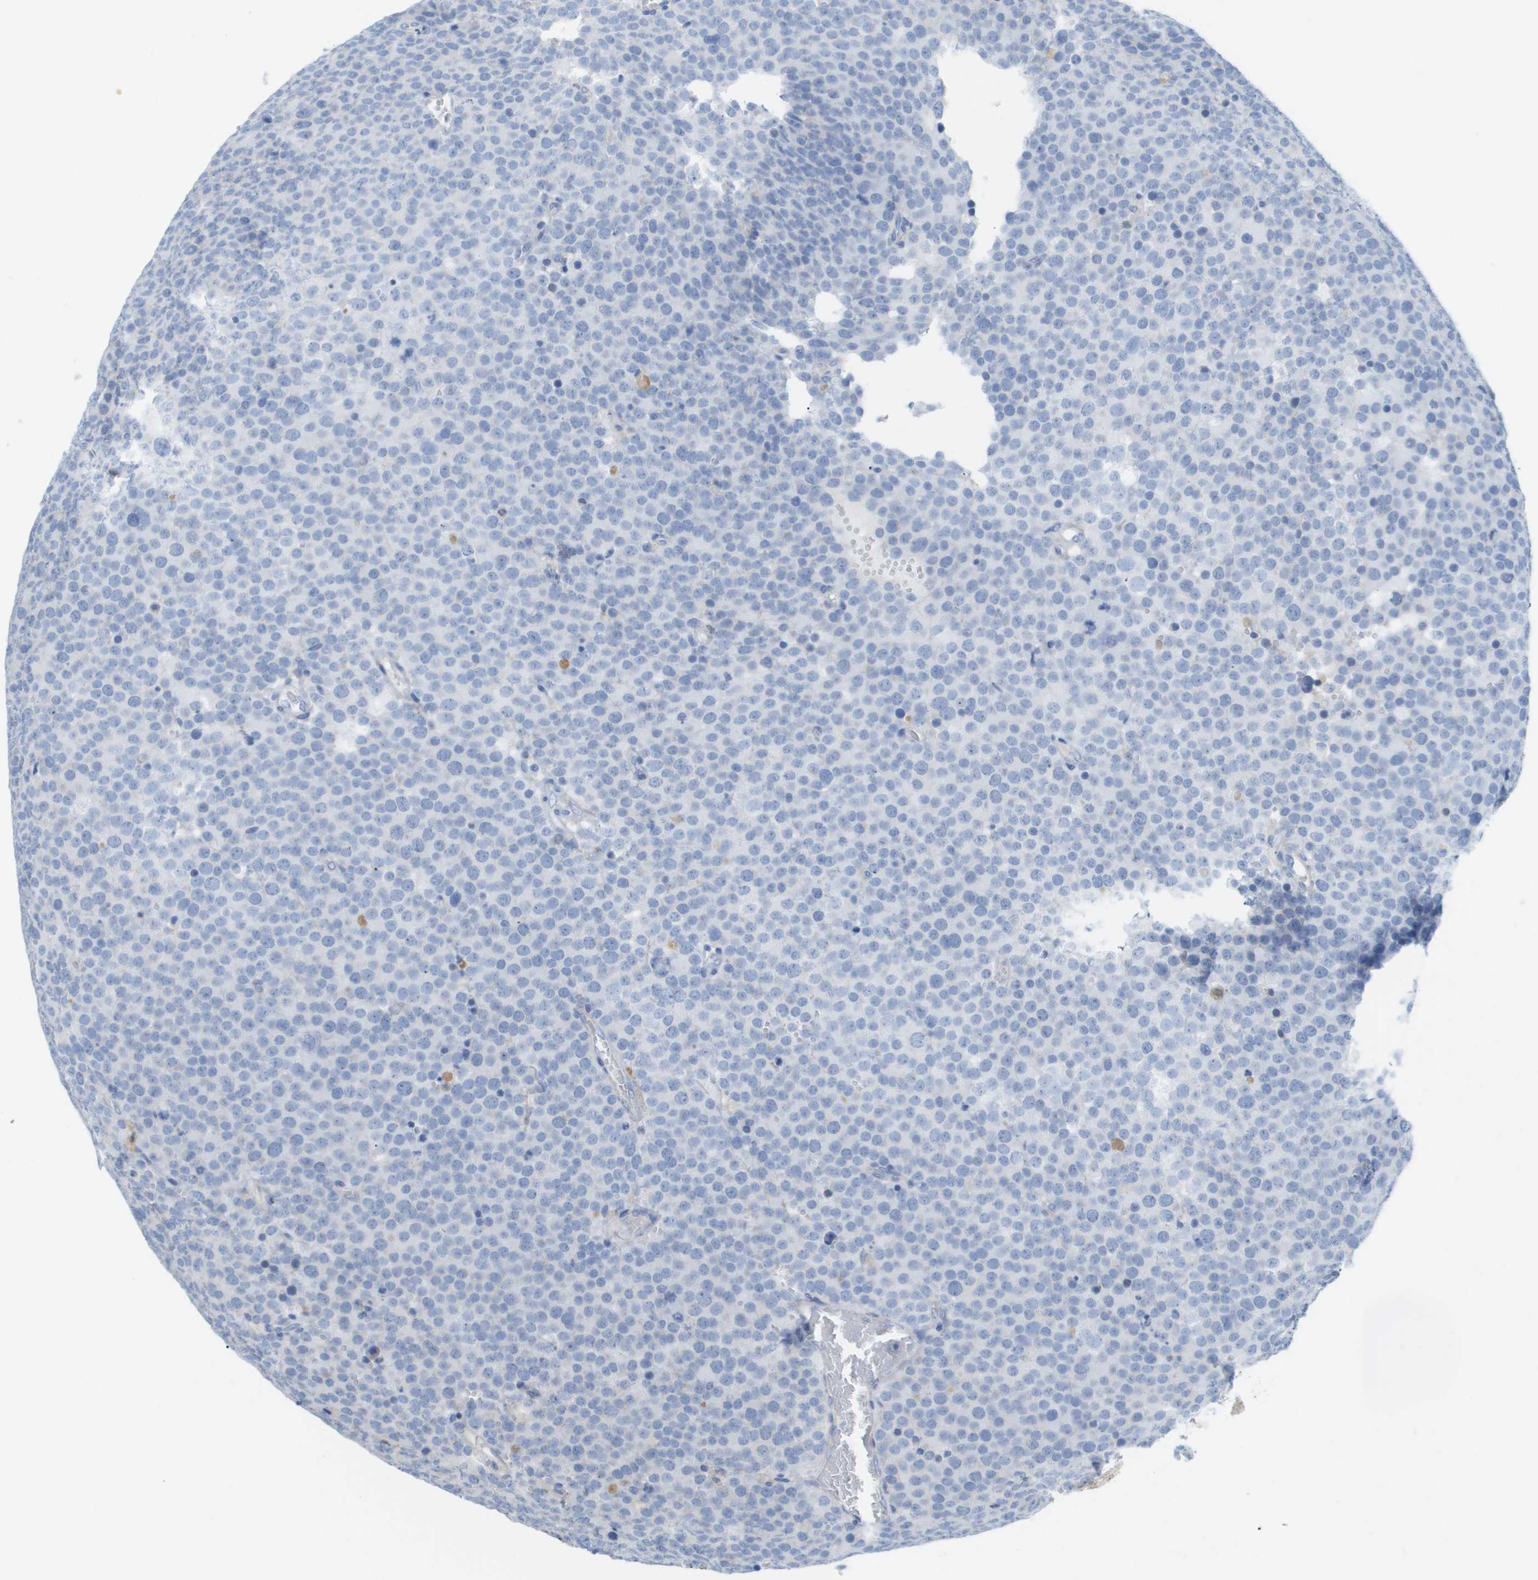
{"staining": {"intensity": "negative", "quantity": "none", "location": "none"}, "tissue": "testis cancer", "cell_type": "Tumor cells", "image_type": "cancer", "snomed": [{"axis": "morphology", "description": "Normal tissue, NOS"}, {"axis": "morphology", "description": "Seminoma, NOS"}, {"axis": "topography", "description": "Testis"}], "caption": "DAB (3,3'-diaminobenzidine) immunohistochemical staining of testis seminoma exhibits no significant positivity in tumor cells.", "gene": "MYL3", "patient": {"sex": "male", "age": 71}}